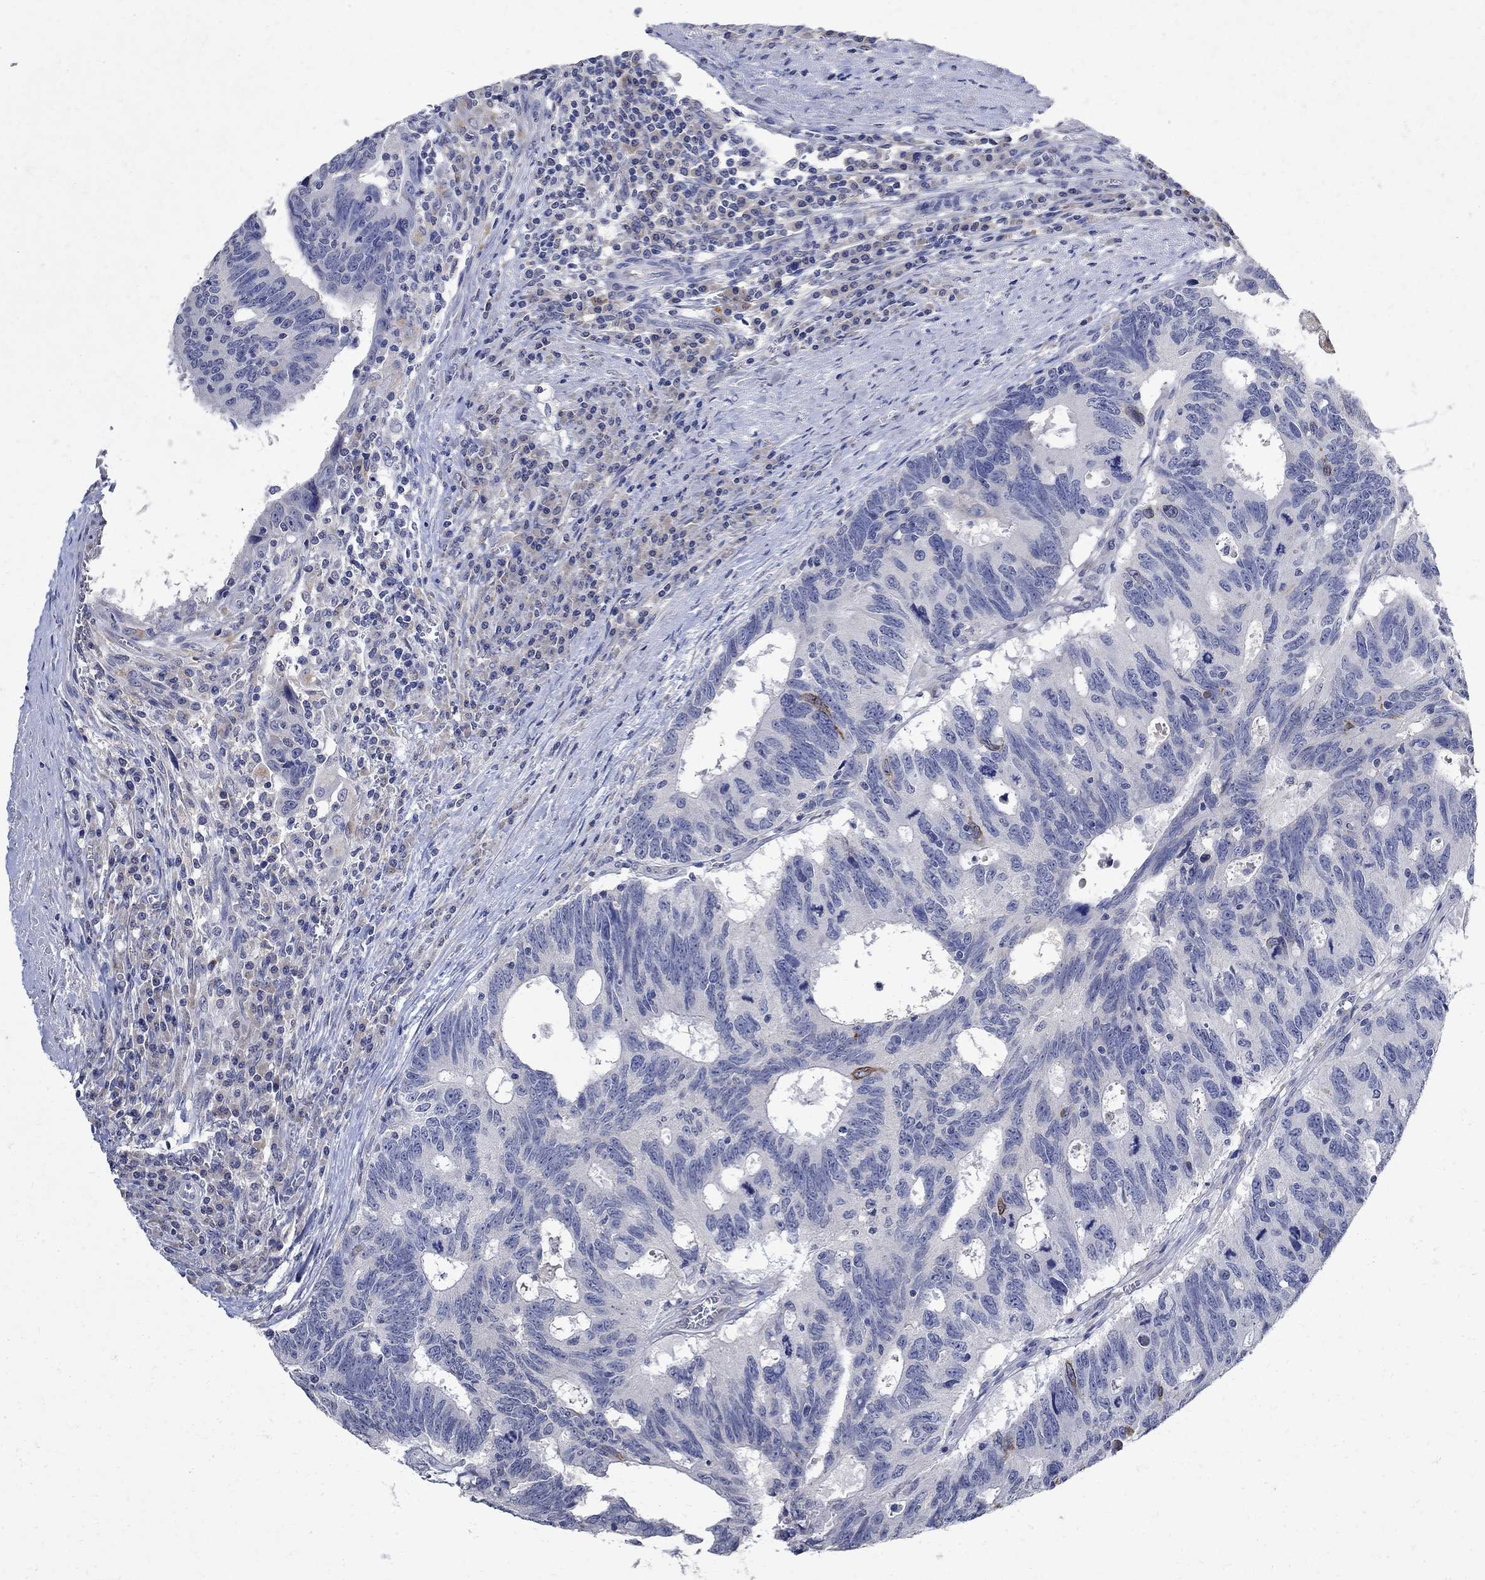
{"staining": {"intensity": "negative", "quantity": "none", "location": "none"}, "tissue": "colorectal cancer", "cell_type": "Tumor cells", "image_type": "cancer", "snomed": [{"axis": "morphology", "description": "Adenocarcinoma, NOS"}, {"axis": "topography", "description": "Colon"}], "caption": "A high-resolution micrograph shows immunohistochemistry (IHC) staining of colorectal cancer, which shows no significant staining in tumor cells.", "gene": "TMEM169", "patient": {"sex": "female", "age": 77}}